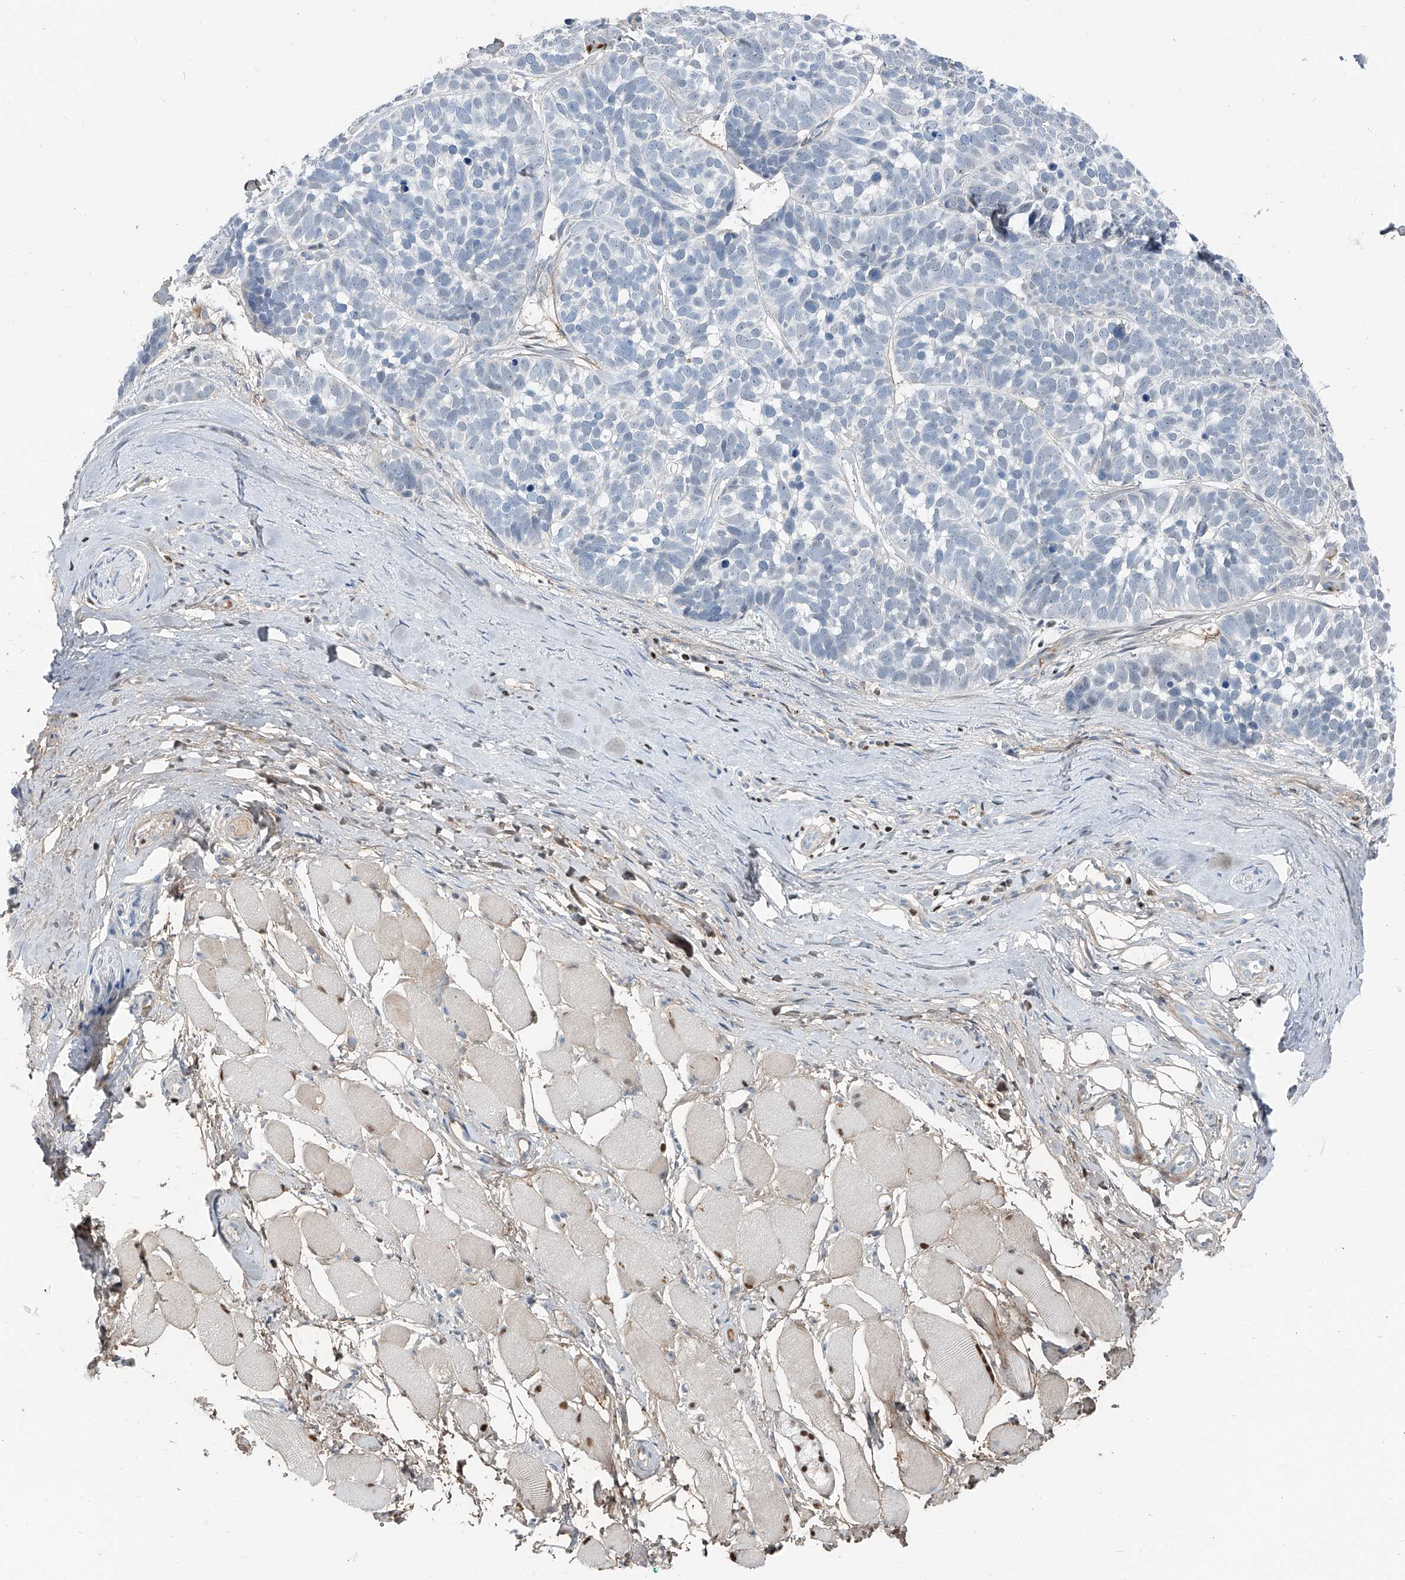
{"staining": {"intensity": "negative", "quantity": "none", "location": "none"}, "tissue": "skin cancer", "cell_type": "Tumor cells", "image_type": "cancer", "snomed": [{"axis": "morphology", "description": "Basal cell carcinoma"}, {"axis": "topography", "description": "Skin"}], "caption": "A high-resolution micrograph shows immunohistochemistry (IHC) staining of skin basal cell carcinoma, which shows no significant positivity in tumor cells.", "gene": "HOXA3", "patient": {"sex": "male", "age": 62}}